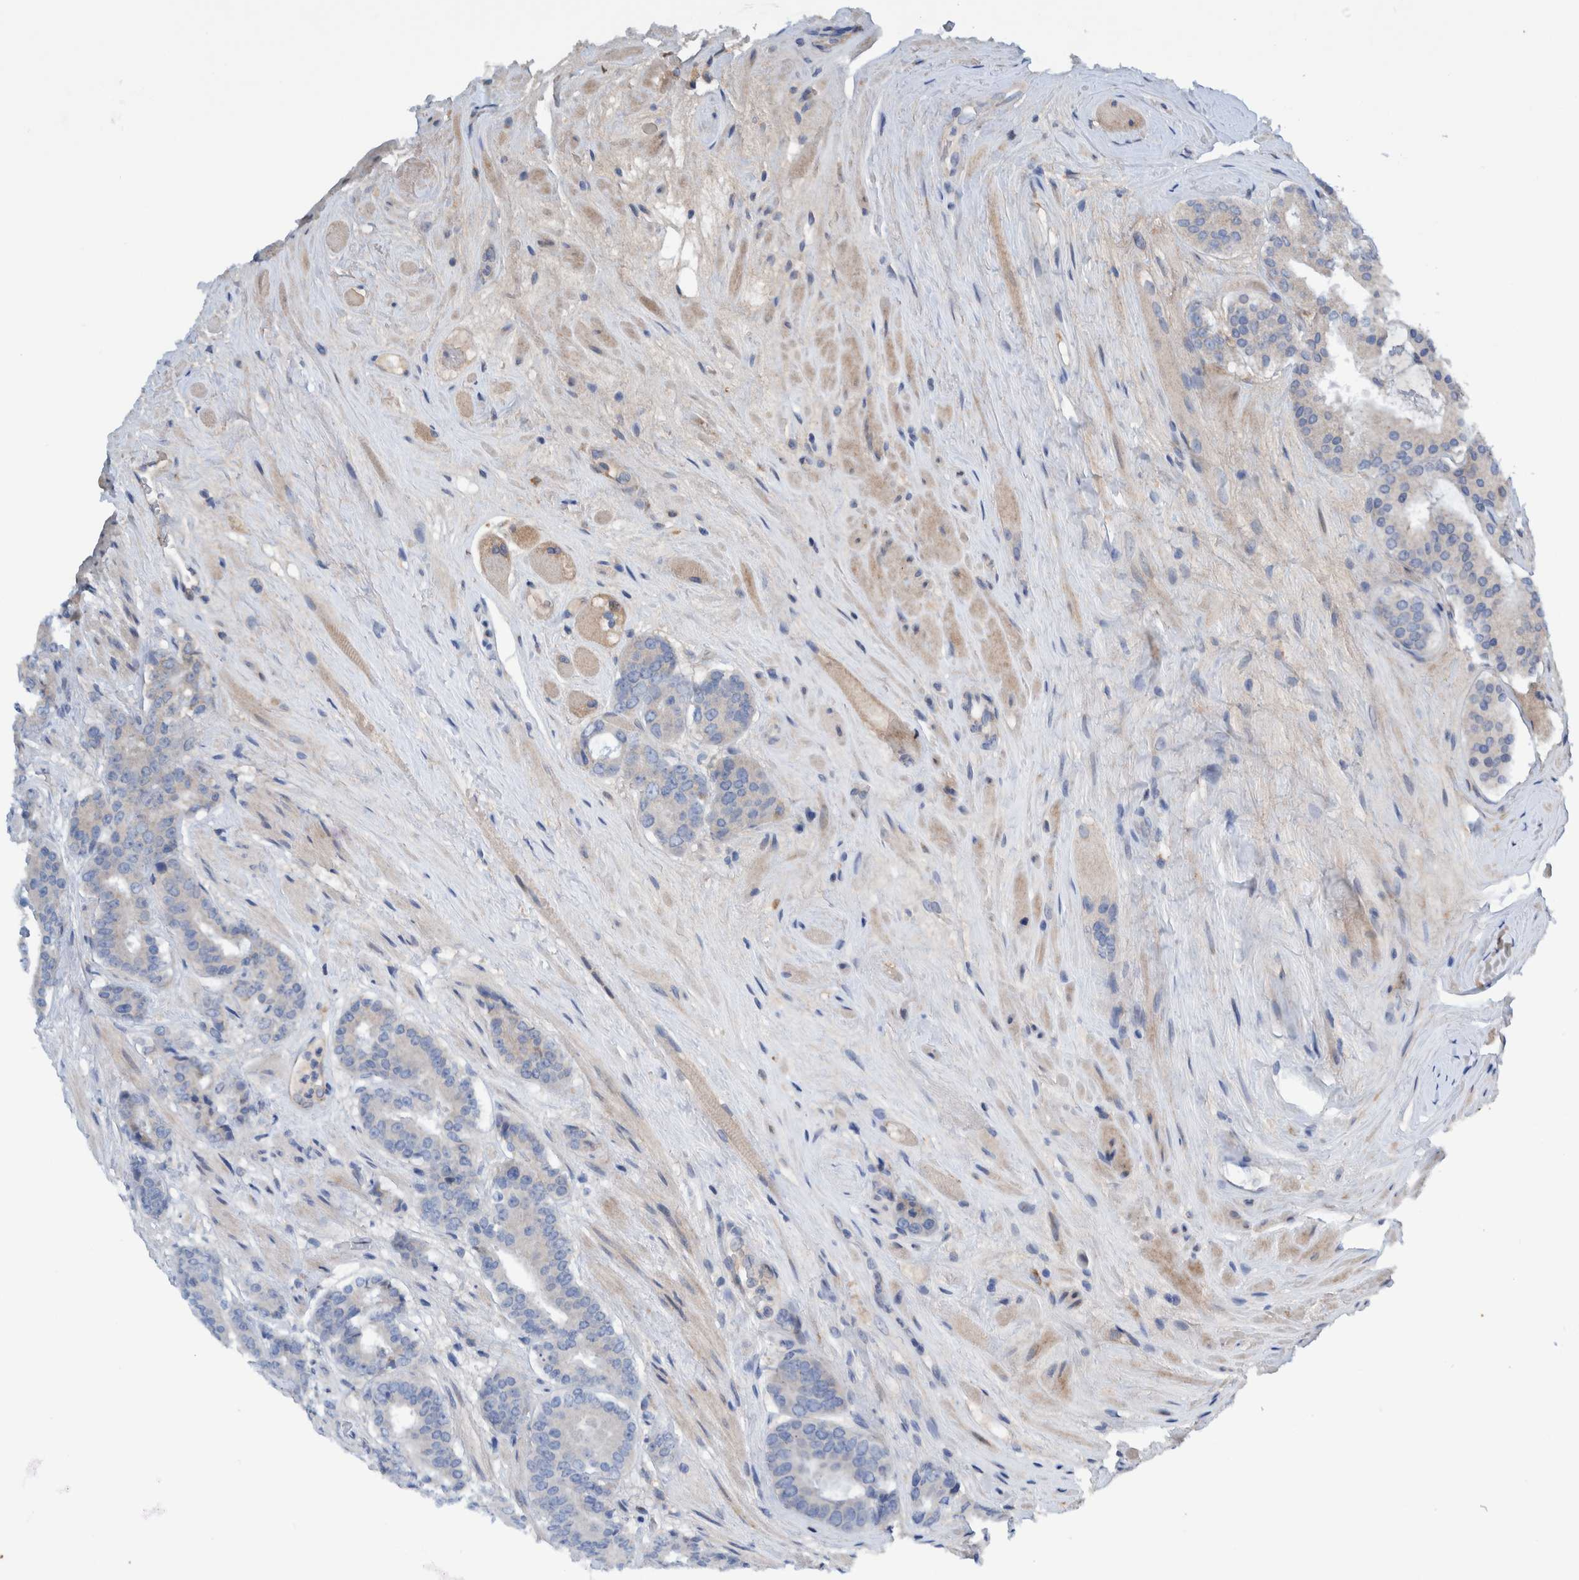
{"staining": {"intensity": "negative", "quantity": "none", "location": "none"}, "tissue": "prostate cancer", "cell_type": "Tumor cells", "image_type": "cancer", "snomed": [{"axis": "morphology", "description": "Adenocarcinoma, Low grade"}, {"axis": "topography", "description": "Prostate"}], "caption": "This is a histopathology image of immunohistochemistry staining of prostate adenocarcinoma (low-grade), which shows no expression in tumor cells. The staining was performed using DAB (3,3'-diaminobenzidine) to visualize the protein expression in brown, while the nuclei were stained in blue with hematoxylin (Magnification: 20x).", "gene": "PIK3R6", "patient": {"sex": "male", "age": 69}}